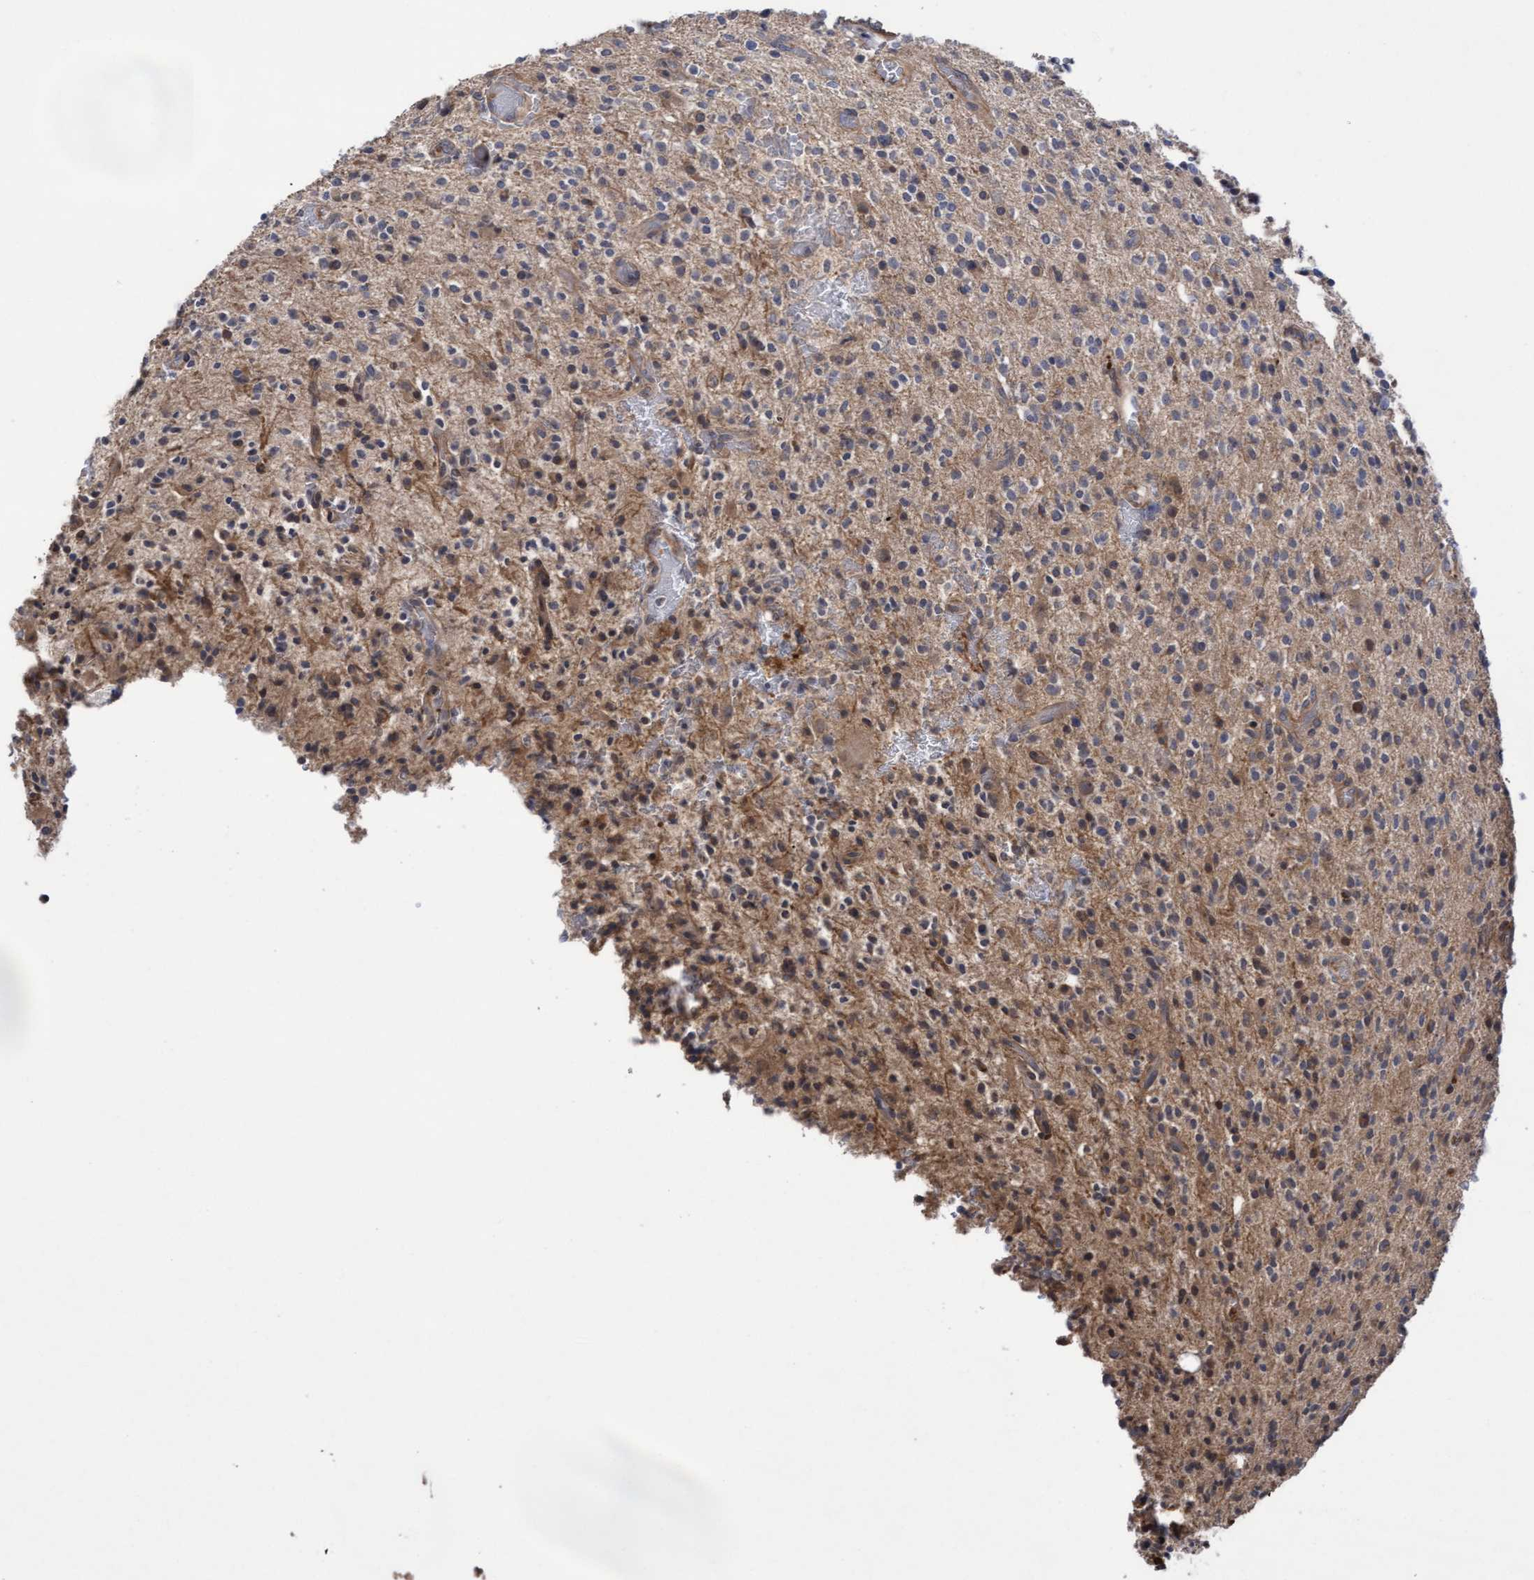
{"staining": {"intensity": "weak", "quantity": "<25%", "location": "cytoplasmic/membranous"}, "tissue": "glioma", "cell_type": "Tumor cells", "image_type": "cancer", "snomed": [{"axis": "morphology", "description": "Glioma, malignant, High grade"}, {"axis": "topography", "description": "Brain"}], "caption": "Tumor cells are negative for protein expression in human glioma.", "gene": "COBL", "patient": {"sex": "male", "age": 34}}